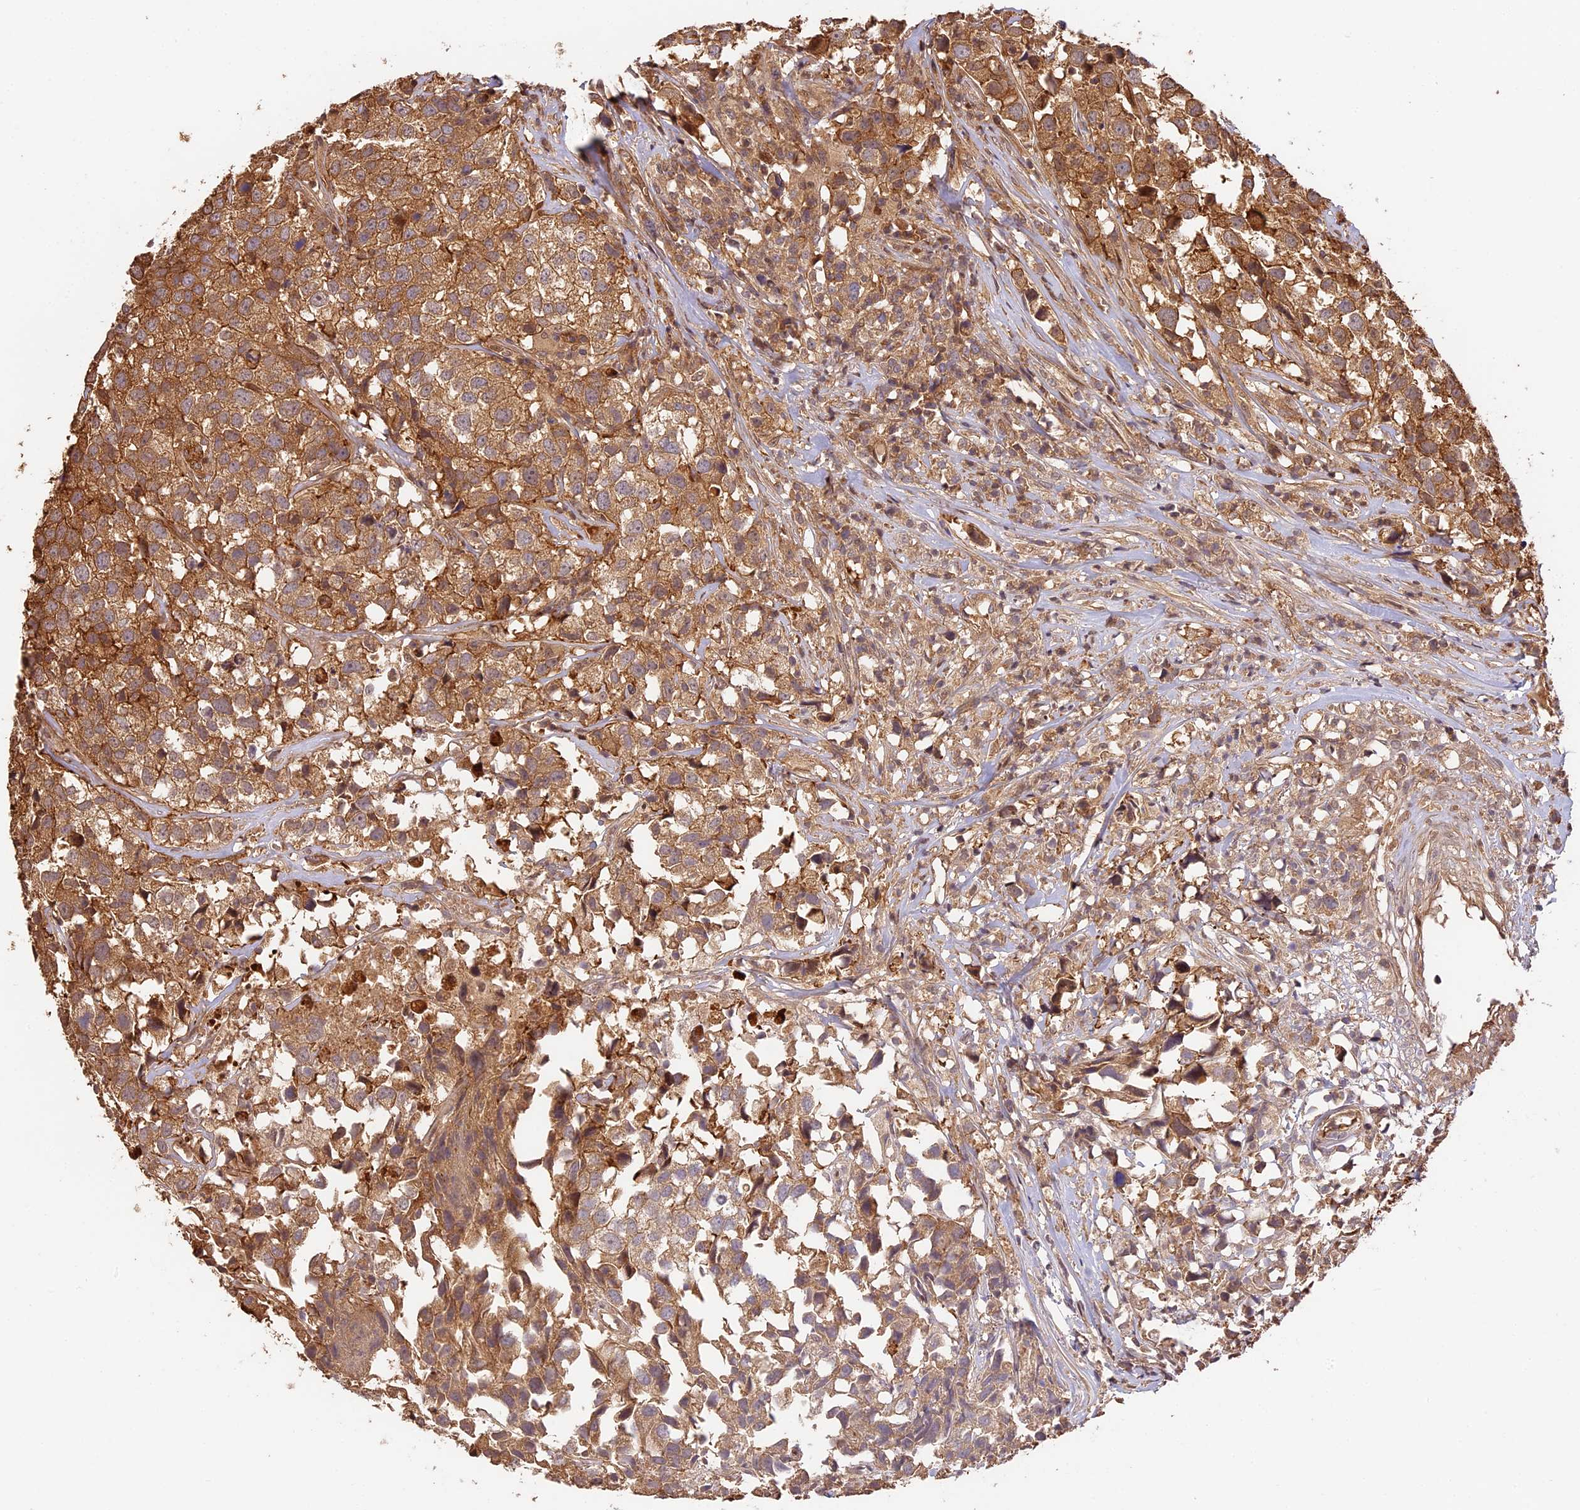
{"staining": {"intensity": "moderate", "quantity": ">75%", "location": "cytoplasmic/membranous"}, "tissue": "urothelial cancer", "cell_type": "Tumor cells", "image_type": "cancer", "snomed": [{"axis": "morphology", "description": "Urothelial carcinoma, High grade"}, {"axis": "topography", "description": "Urinary bladder"}], "caption": "Immunohistochemistry (DAB (3,3'-diaminobenzidine)) staining of human urothelial cancer shows moderate cytoplasmic/membranous protein positivity in approximately >75% of tumor cells.", "gene": "PPP1R37", "patient": {"sex": "female", "age": 75}}